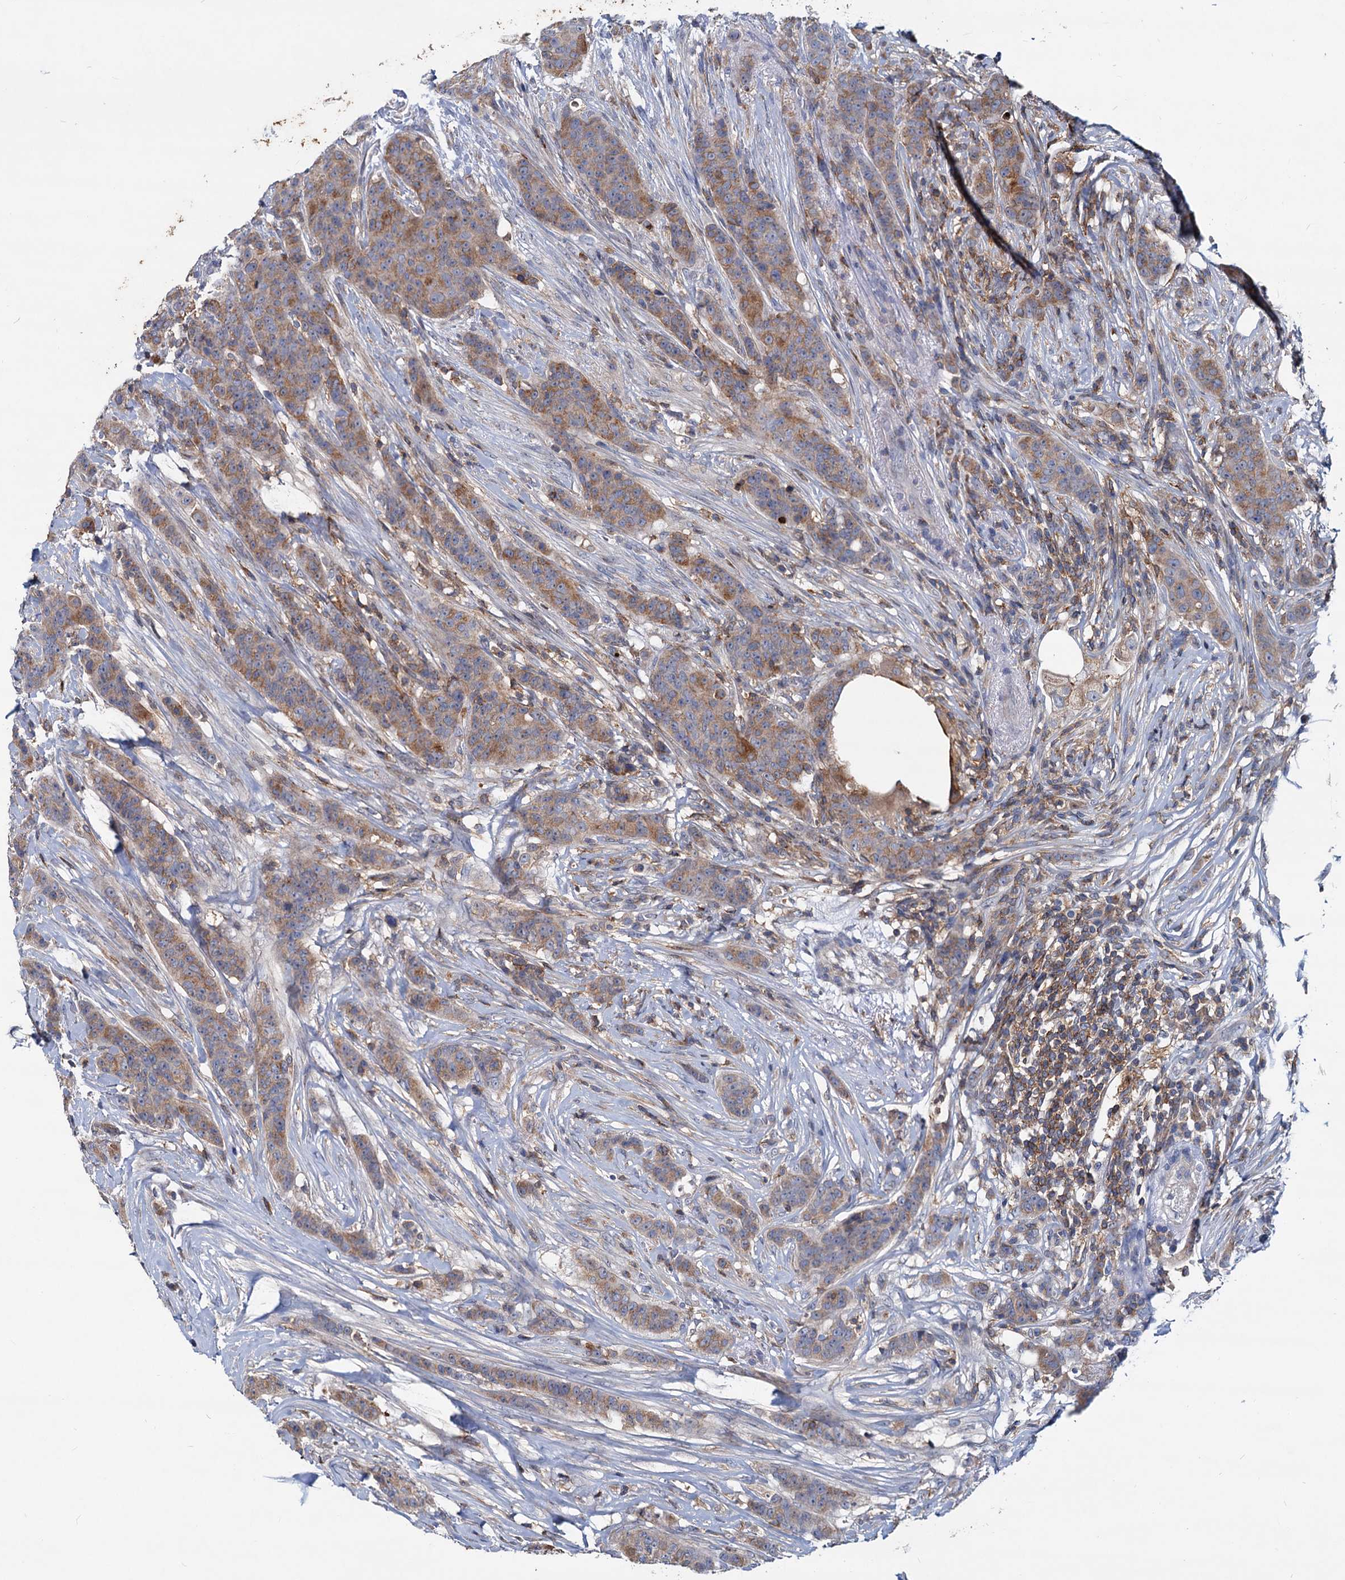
{"staining": {"intensity": "moderate", "quantity": ">75%", "location": "cytoplasmic/membranous"}, "tissue": "breast cancer", "cell_type": "Tumor cells", "image_type": "cancer", "snomed": [{"axis": "morphology", "description": "Duct carcinoma"}, {"axis": "topography", "description": "Breast"}], "caption": "Moderate cytoplasmic/membranous positivity is present in about >75% of tumor cells in breast cancer (infiltrating ductal carcinoma).", "gene": "LRCH4", "patient": {"sex": "female", "age": 40}}